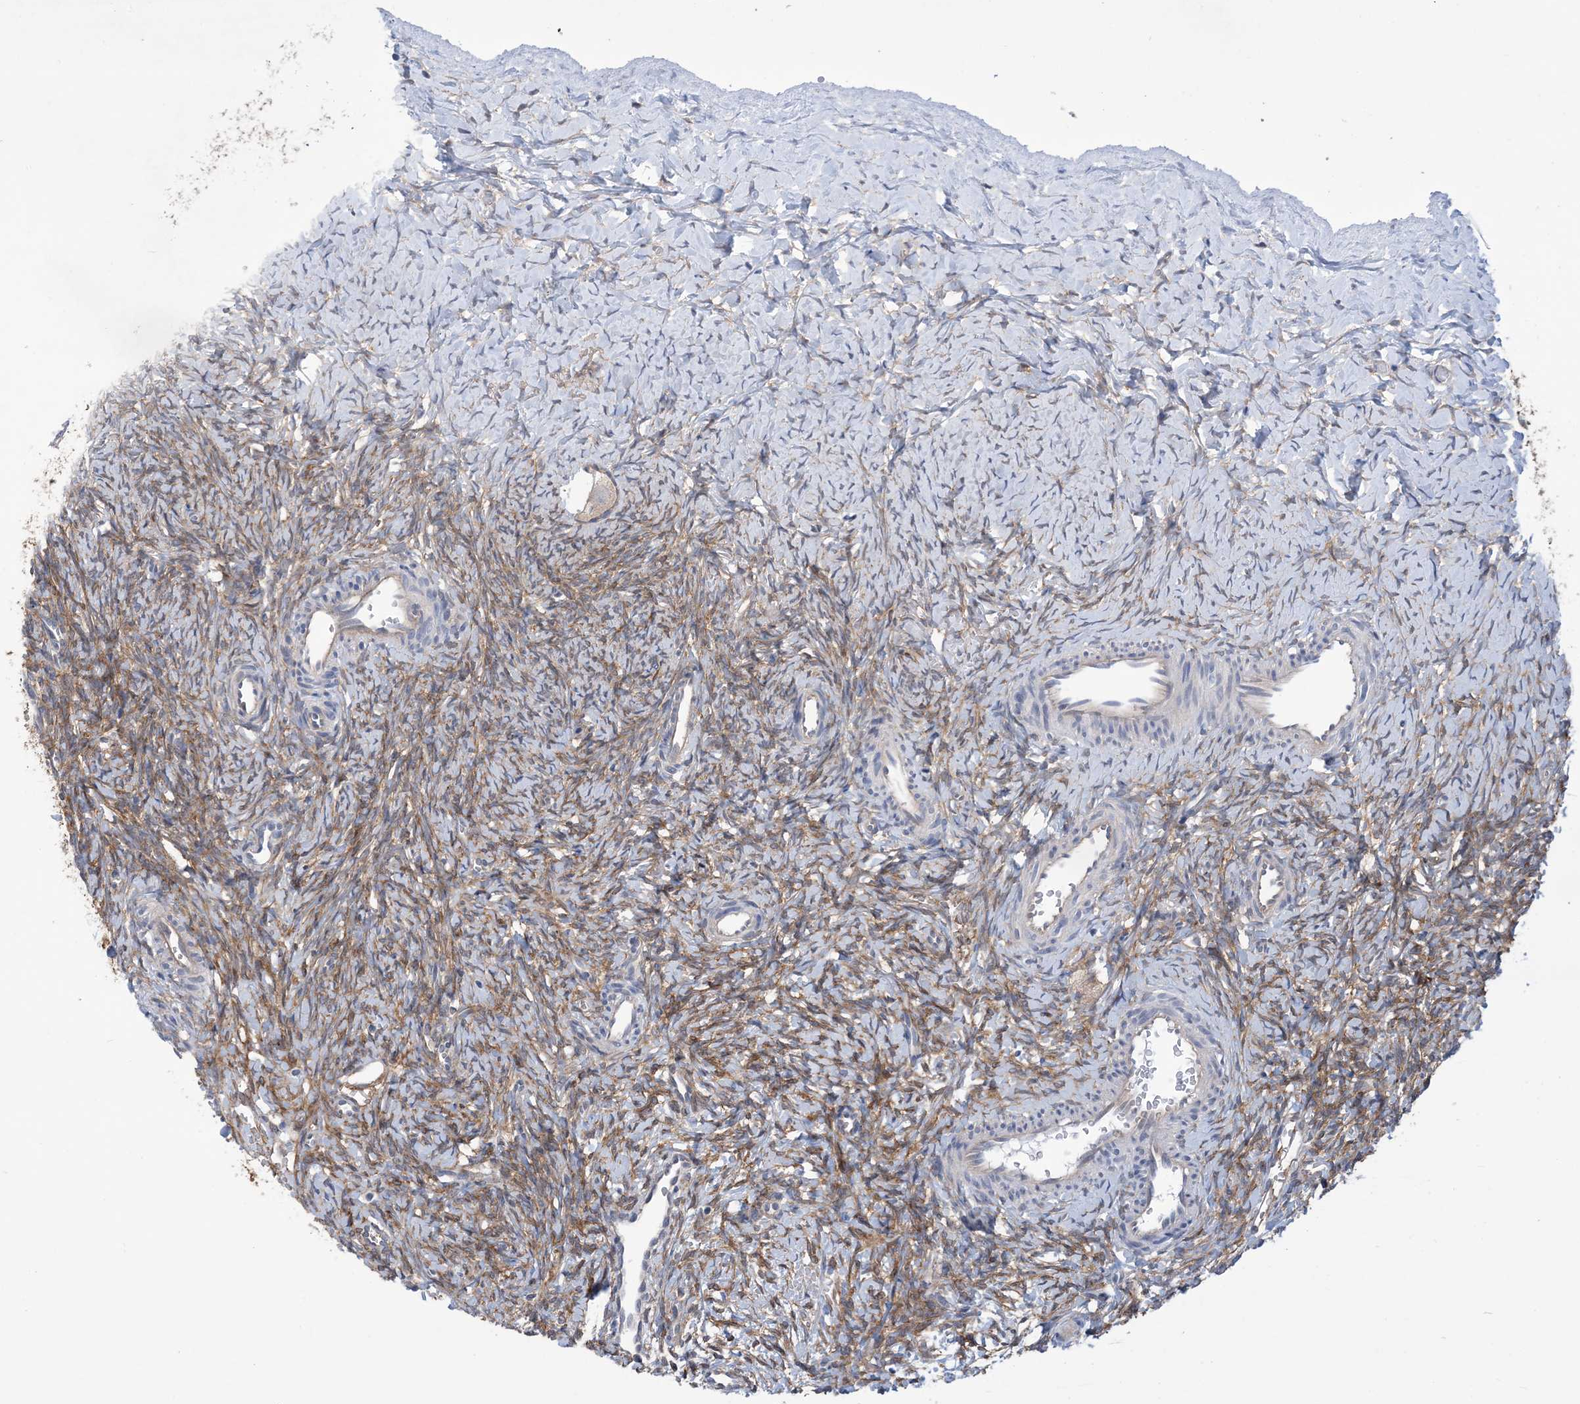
{"staining": {"intensity": "weak", "quantity": ">75%", "location": "cytoplasmic/membranous"}, "tissue": "ovary", "cell_type": "Follicle cells", "image_type": "normal", "snomed": [{"axis": "morphology", "description": "Normal tissue, NOS"}, {"axis": "morphology", "description": "Developmental malformation"}, {"axis": "topography", "description": "Ovary"}], "caption": "Protein staining of unremarkable ovary reveals weak cytoplasmic/membranous staining in approximately >75% of follicle cells.", "gene": "EHBP1", "patient": {"sex": "female", "age": 39}}